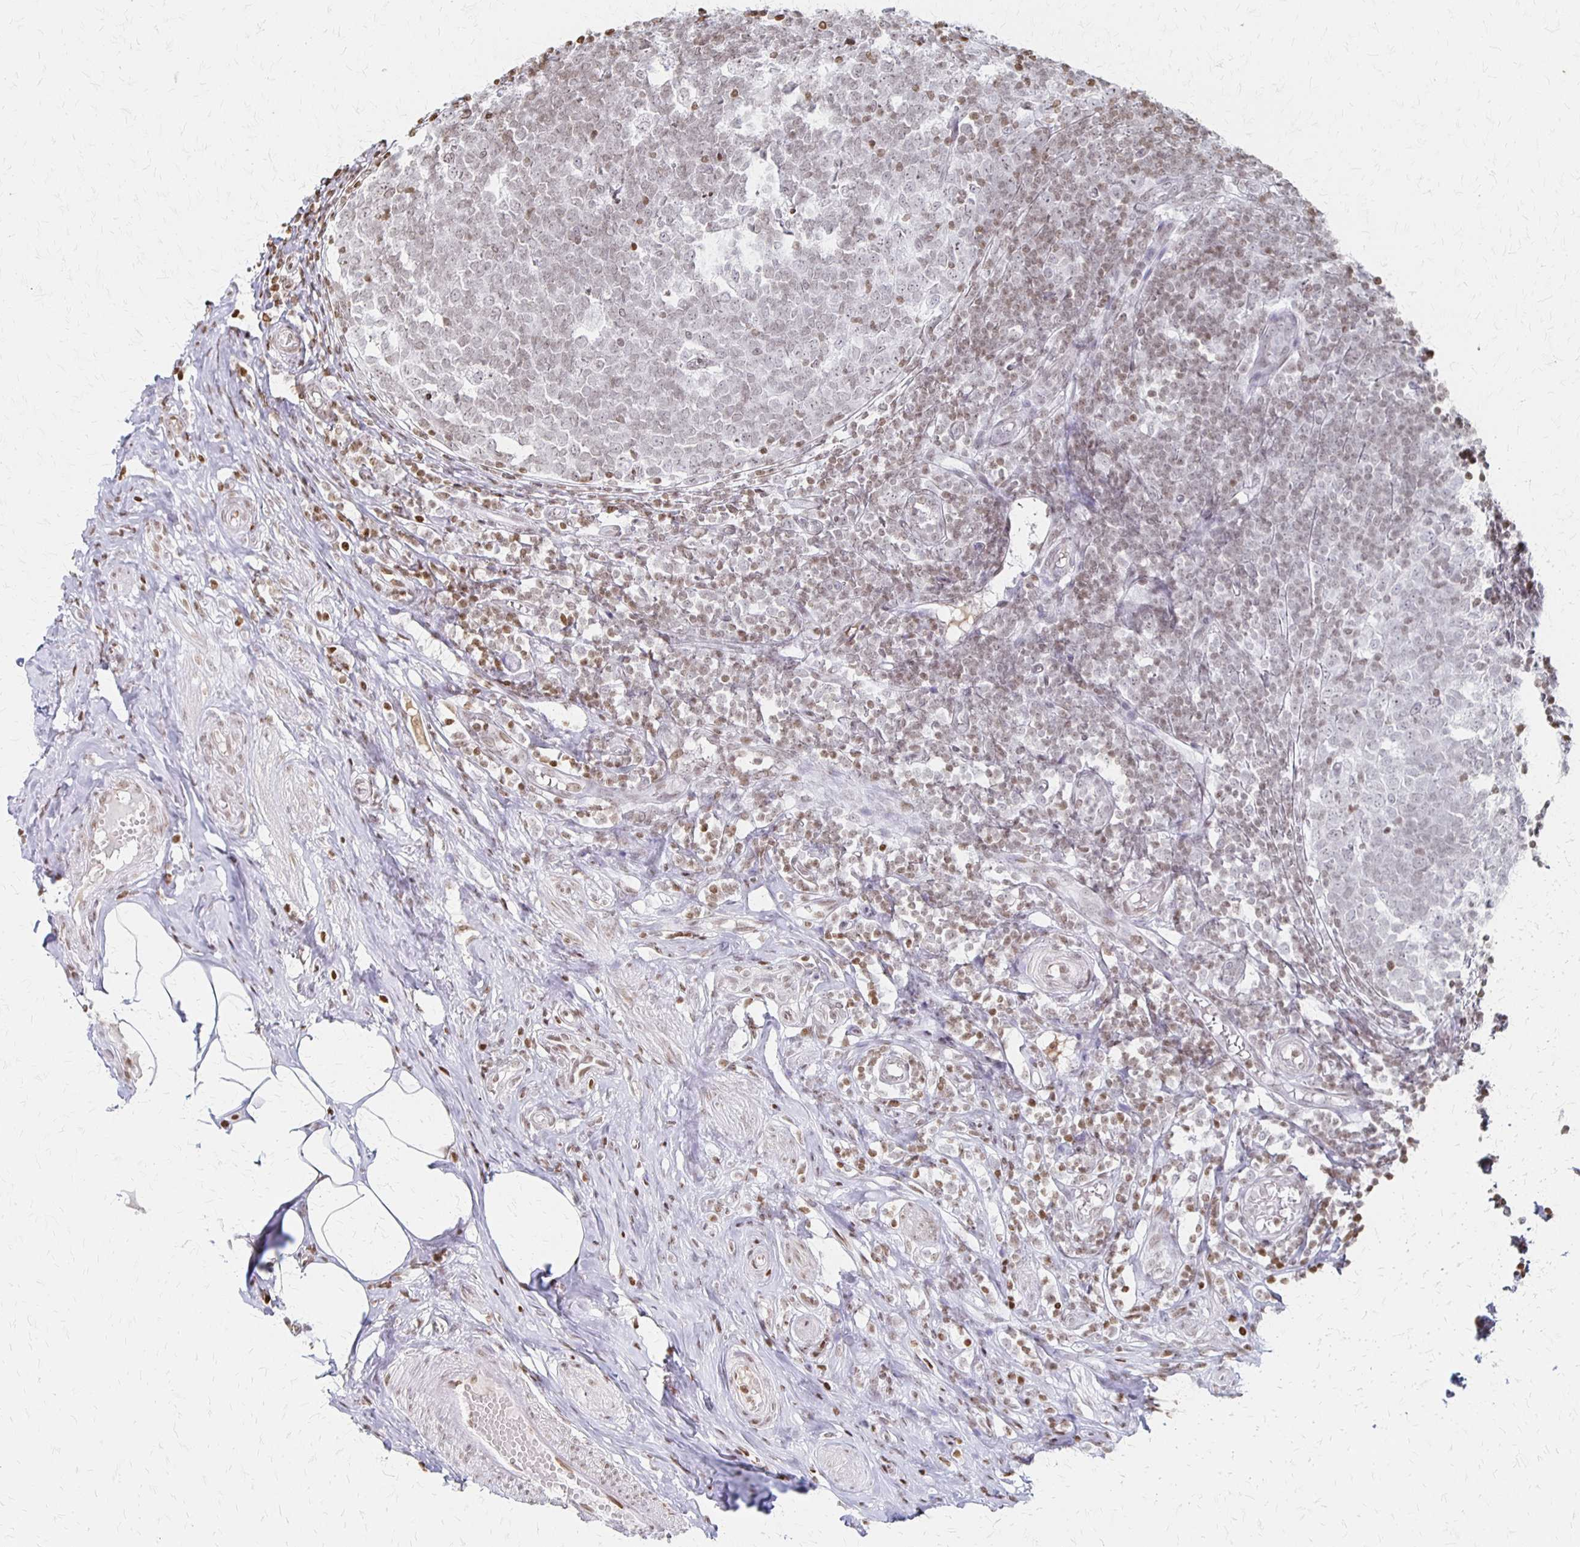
{"staining": {"intensity": "weak", "quantity": "25%-75%", "location": "nuclear"}, "tissue": "appendix", "cell_type": "Glandular cells", "image_type": "normal", "snomed": [{"axis": "morphology", "description": "Normal tissue, NOS"}, {"axis": "topography", "description": "Appendix"}], "caption": "Appendix stained with DAB (3,3'-diaminobenzidine) immunohistochemistry (IHC) demonstrates low levels of weak nuclear staining in about 25%-75% of glandular cells.", "gene": "ZNF280C", "patient": {"sex": "male", "age": 18}}